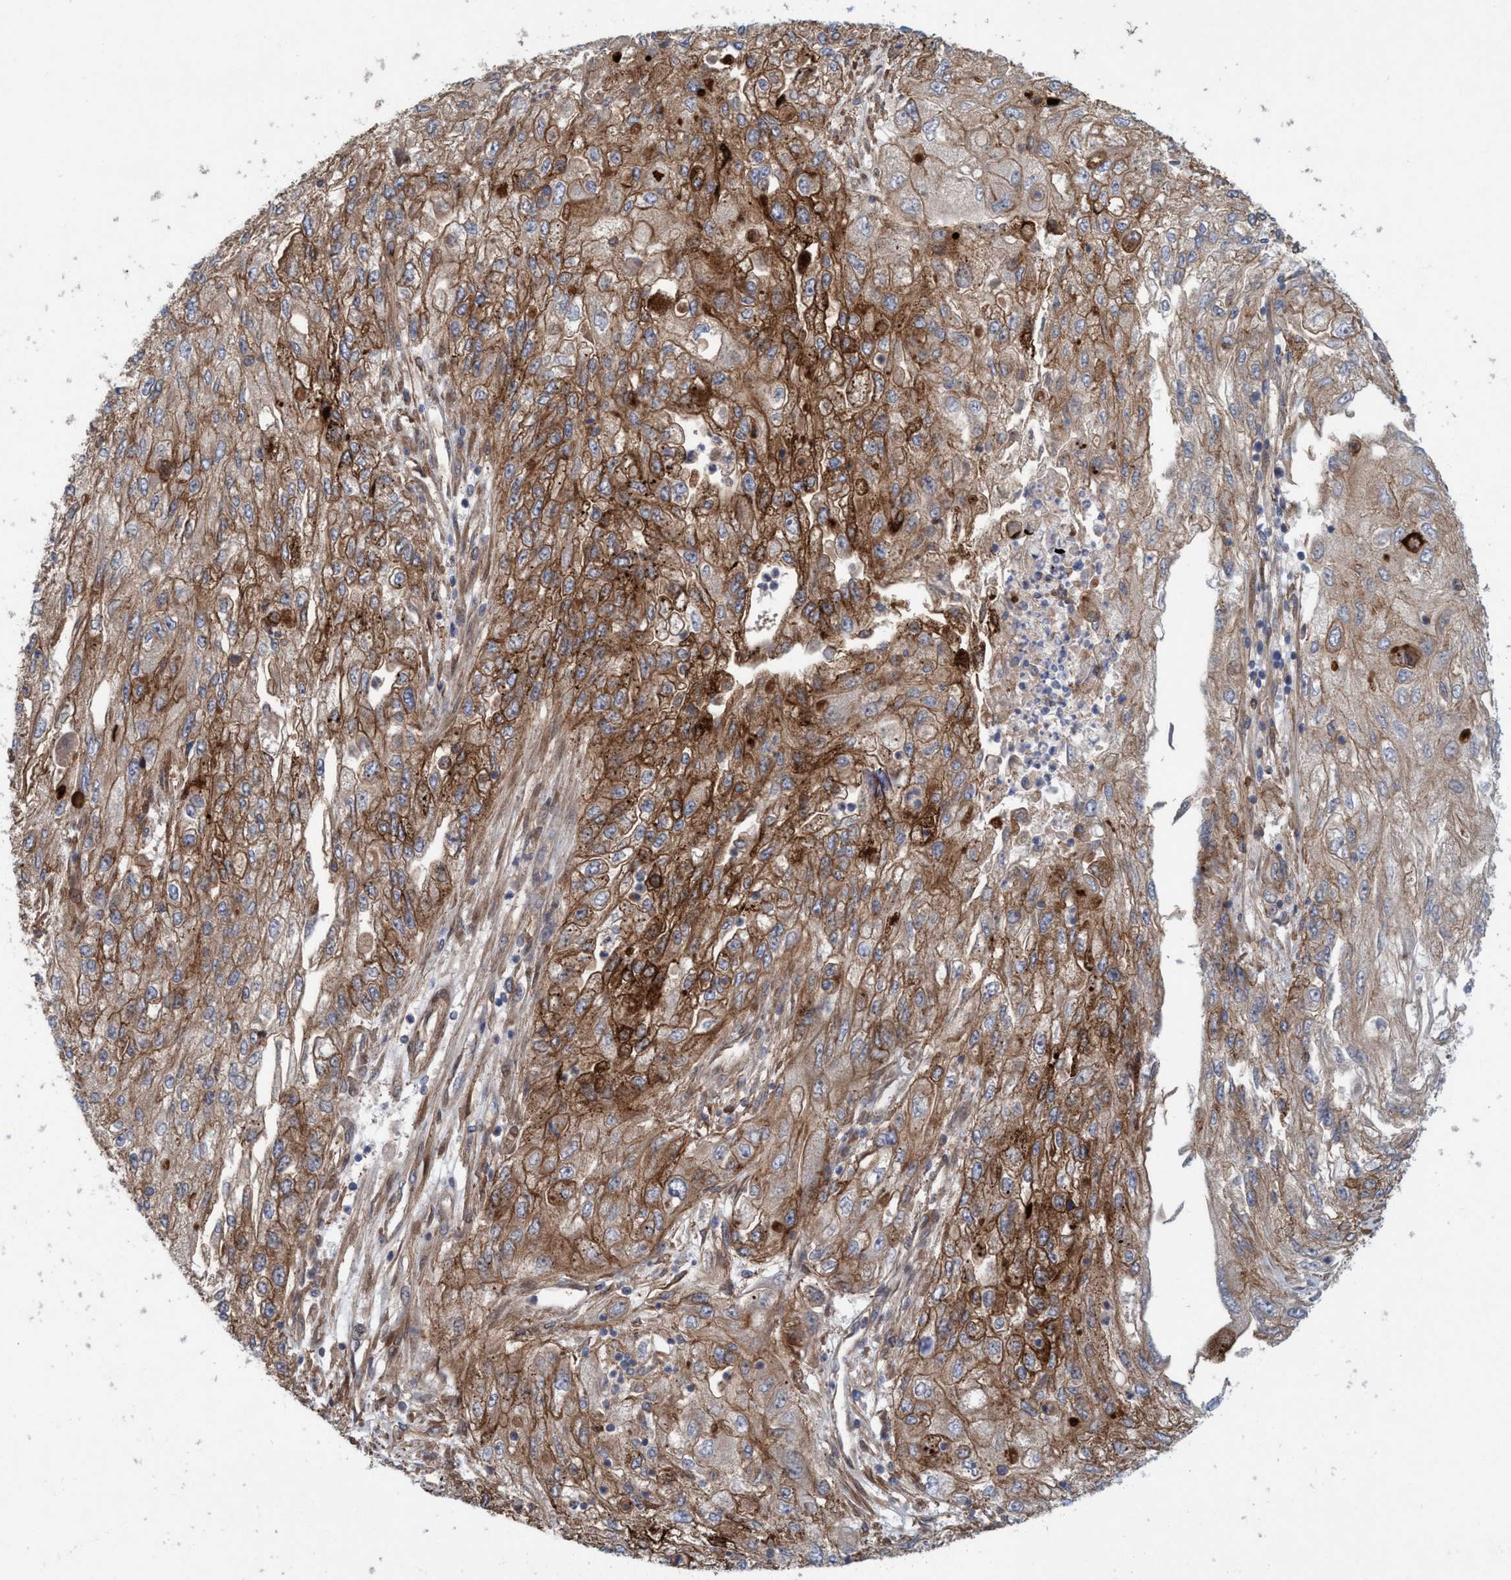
{"staining": {"intensity": "moderate", "quantity": ">75%", "location": "cytoplasmic/membranous"}, "tissue": "endometrial cancer", "cell_type": "Tumor cells", "image_type": "cancer", "snomed": [{"axis": "morphology", "description": "Adenocarcinoma, NOS"}, {"axis": "topography", "description": "Endometrium"}], "caption": "Endometrial adenocarcinoma tissue reveals moderate cytoplasmic/membranous staining in approximately >75% of tumor cells", "gene": "SPECC1", "patient": {"sex": "female", "age": 49}}